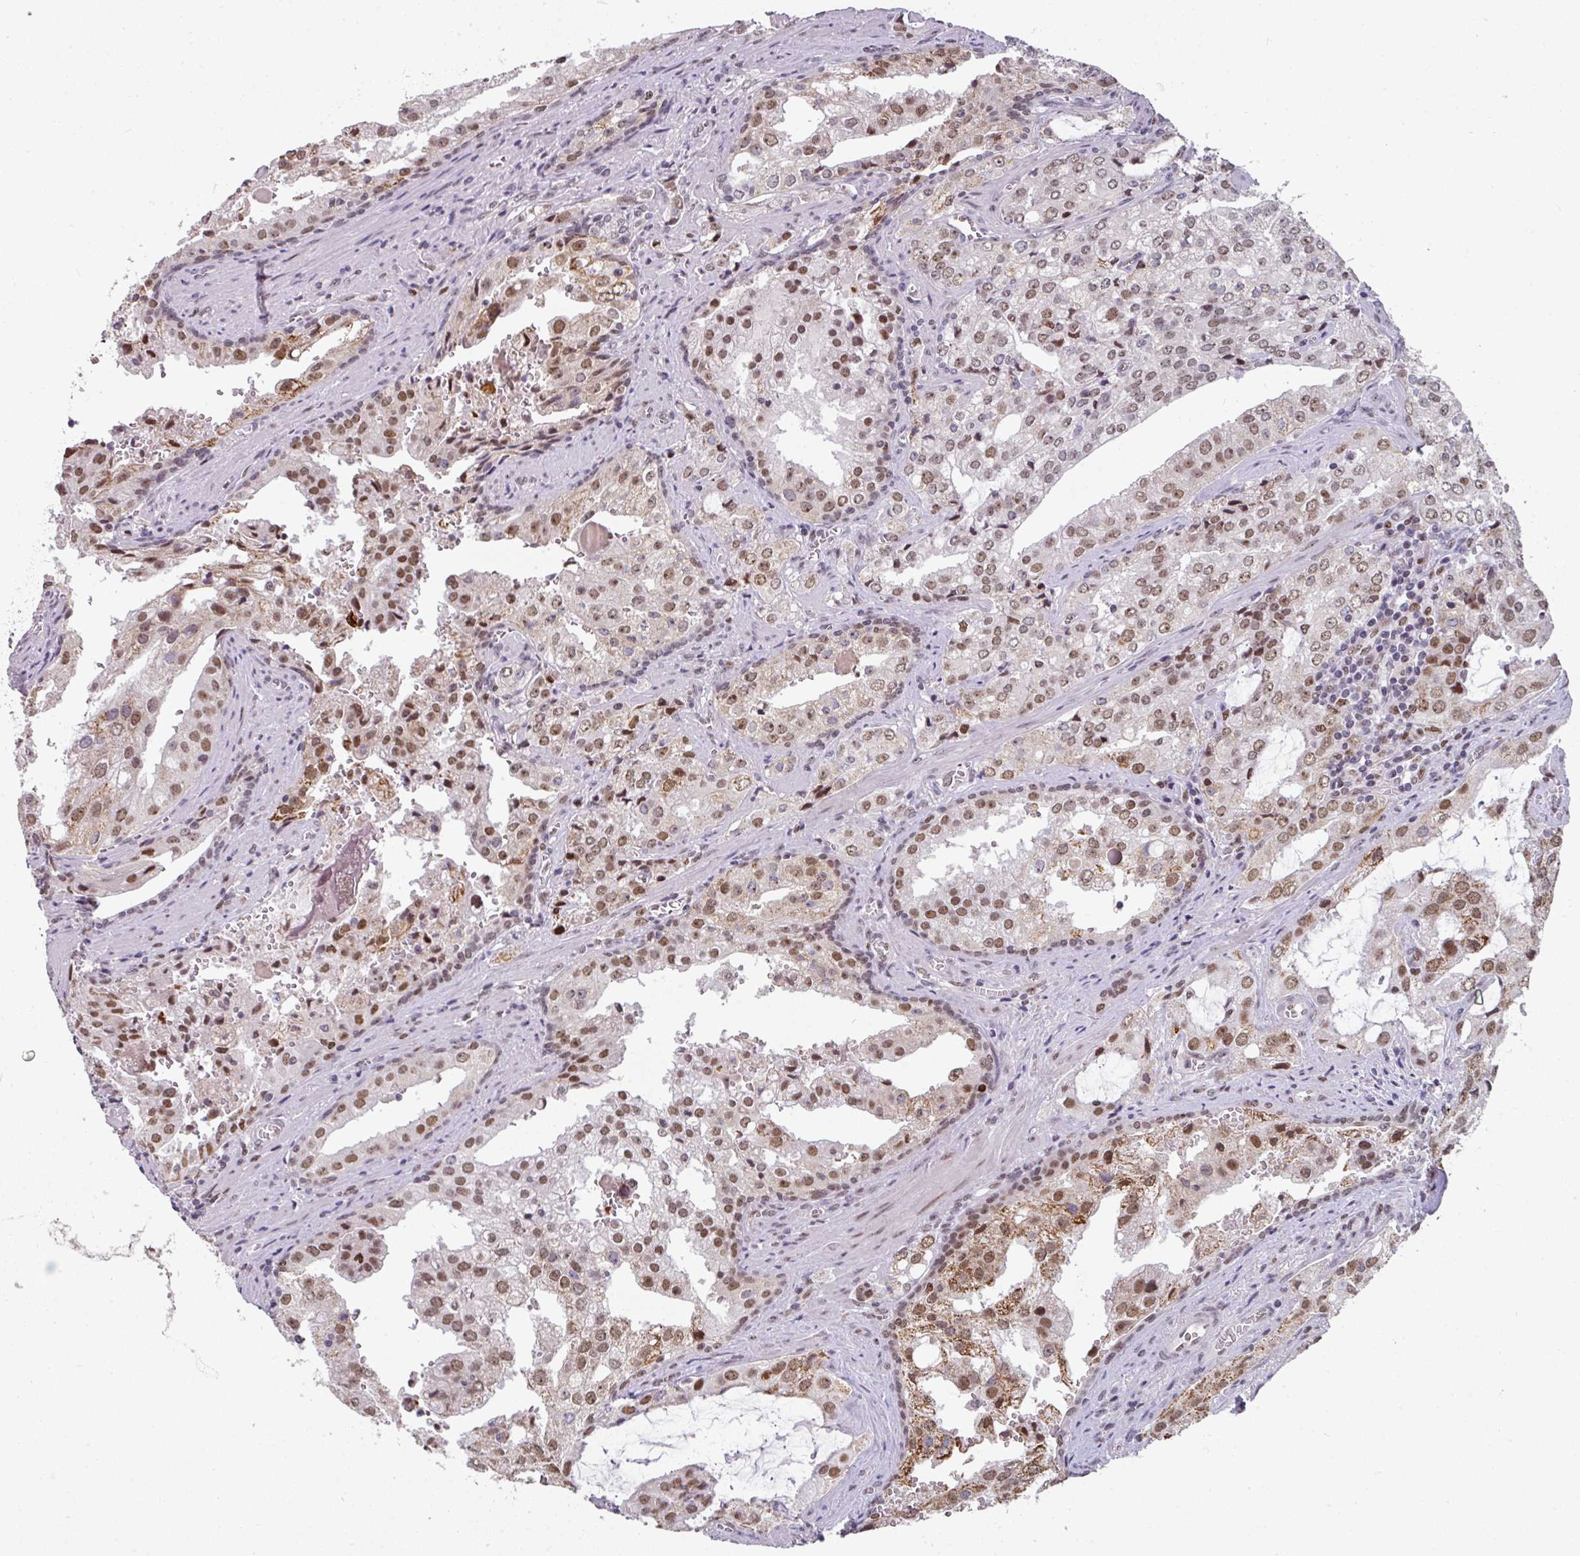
{"staining": {"intensity": "moderate", "quantity": ">75%", "location": "nuclear"}, "tissue": "prostate cancer", "cell_type": "Tumor cells", "image_type": "cancer", "snomed": [{"axis": "morphology", "description": "Adenocarcinoma, High grade"}, {"axis": "topography", "description": "Prostate"}], "caption": "Immunohistochemical staining of human prostate cancer demonstrates medium levels of moderate nuclear staining in approximately >75% of tumor cells.", "gene": "RAD50", "patient": {"sex": "male", "age": 68}}